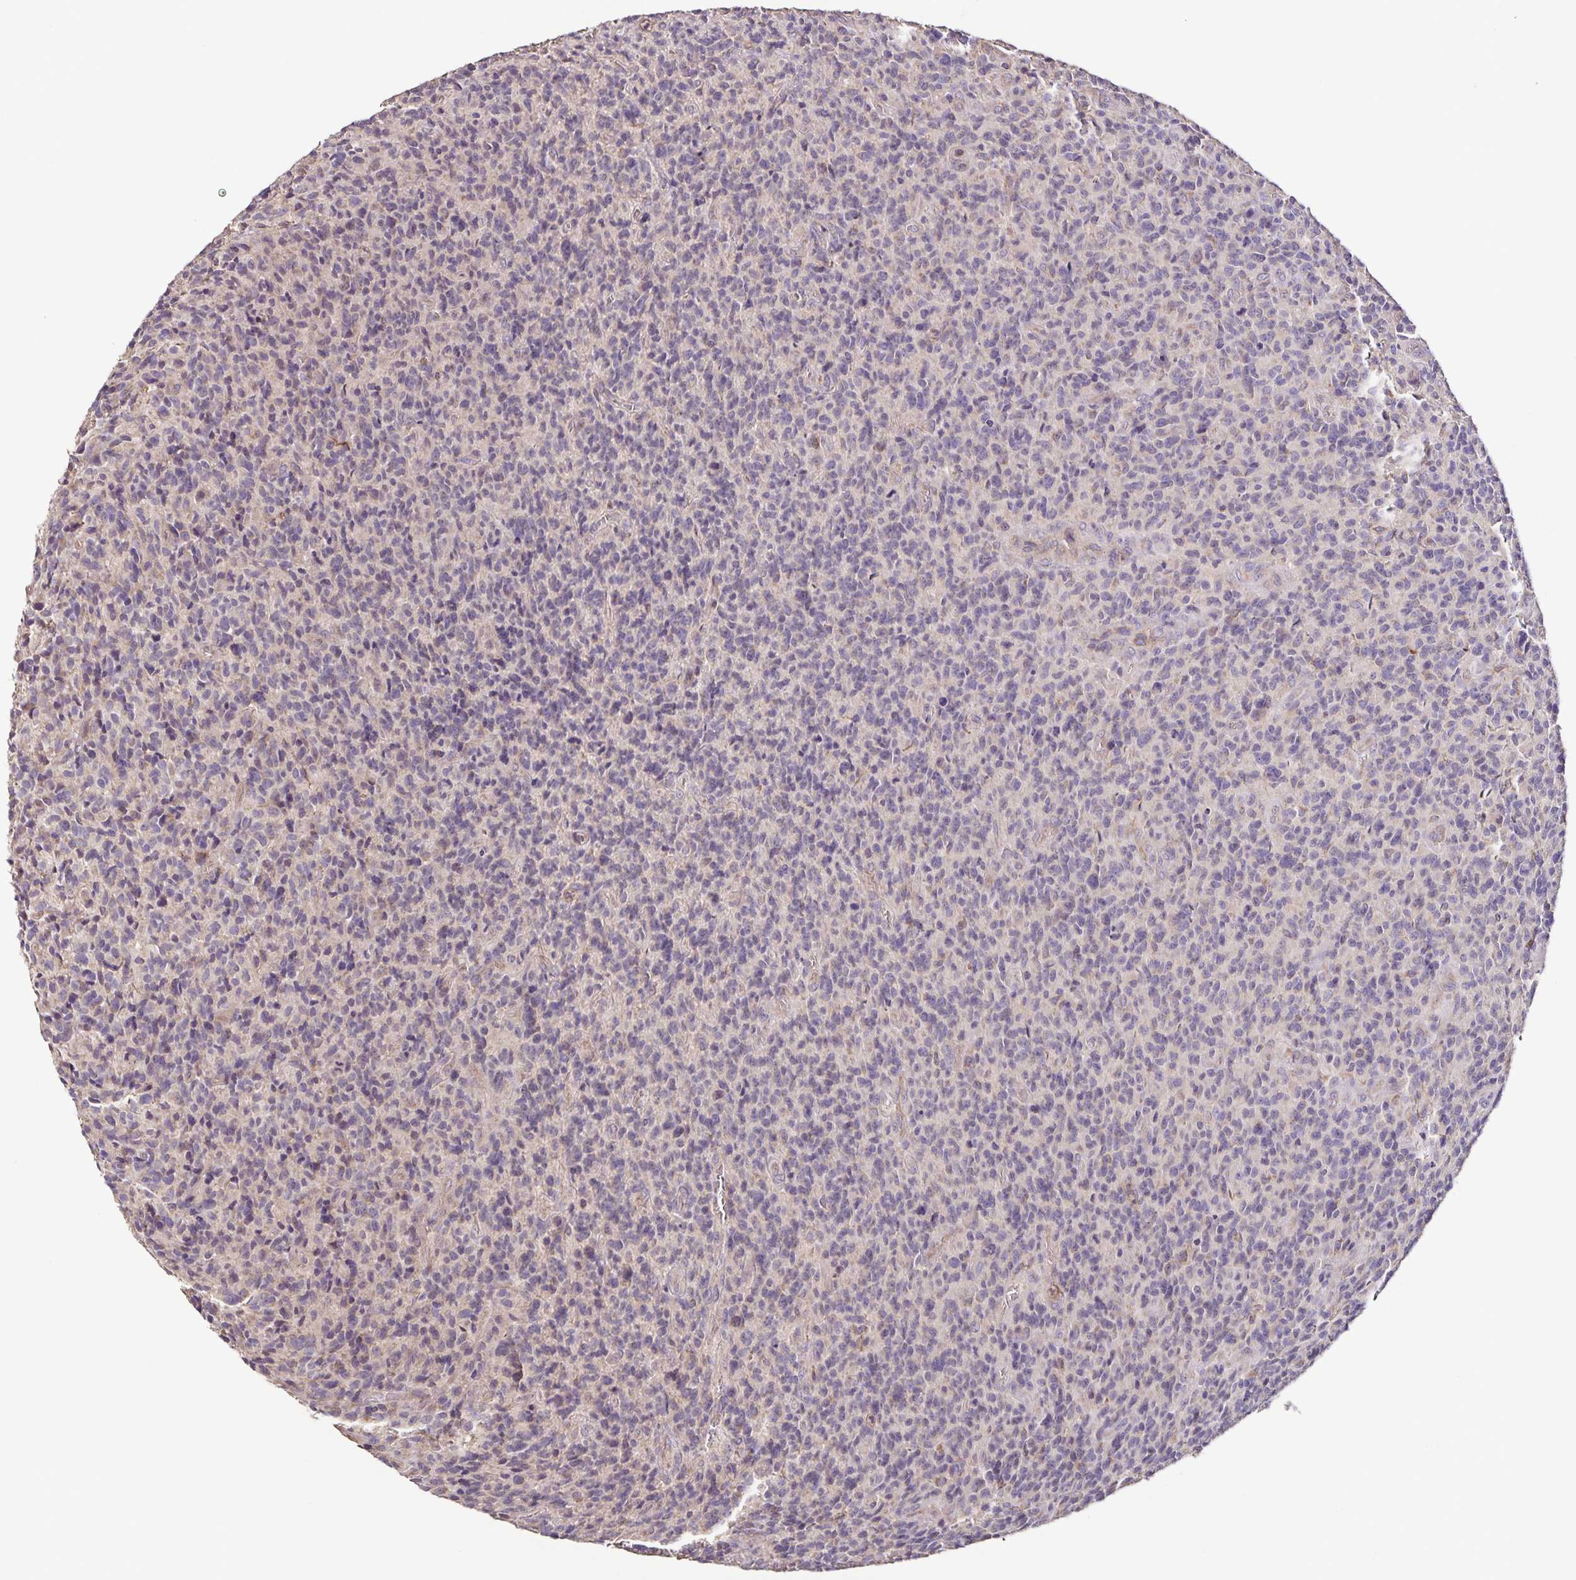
{"staining": {"intensity": "negative", "quantity": "none", "location": "none"}, "tissue": "glioma", "cell_type": "Tumor cells", "image_type": "cancer", "snomed": [{"axis": "morphology", "description": "Glioma, malignant, High grade"}, {"axis": "topography", "description": "Brain"}], "caption": "Micrograph shows no protein expression in tumor cells of malignant glioma (high-grade) tissue.", "gene": "MAN1A1", "patient": {"sex": "male", "age": 76}}